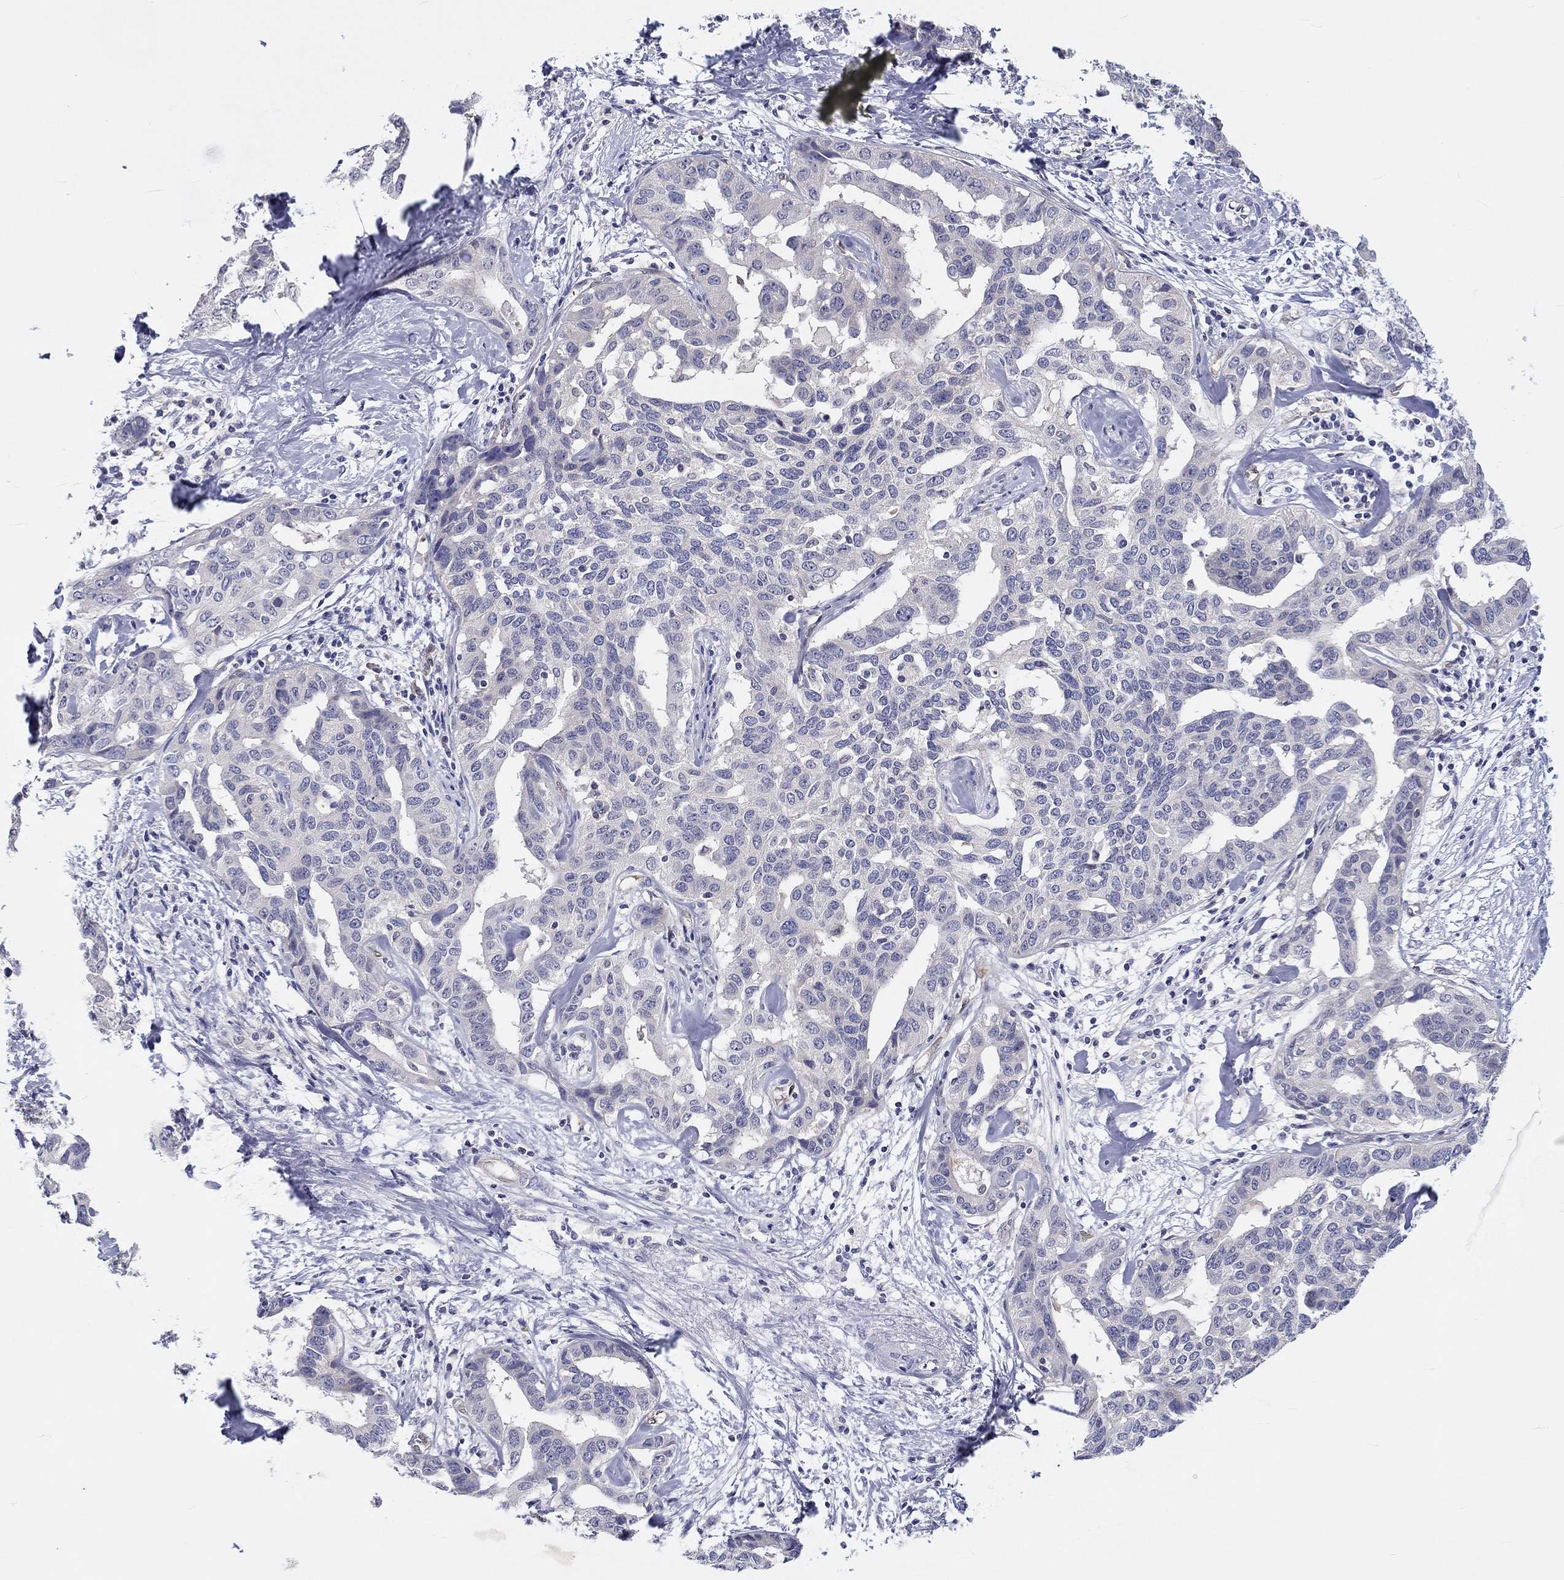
{"staining": {"intensity": "negative", "quantity": "none", "location": "none"}, "tissue": "liver cancer", "cell_type": "Tumor cells", "image_type": "cancer", "snomed": [{"axis": "morphology", "description": "Cholangiocarcinoma"}, {"axis": "topography", "description": "Liver"}], "caption": "A high-resolution photomicrograph shows IHC staining of liver cholangiocarcinoma, which shows no significant positivity in tumor cells.", "gene": "ABCG4", "patient": {"sex": "male", "age": 59}}